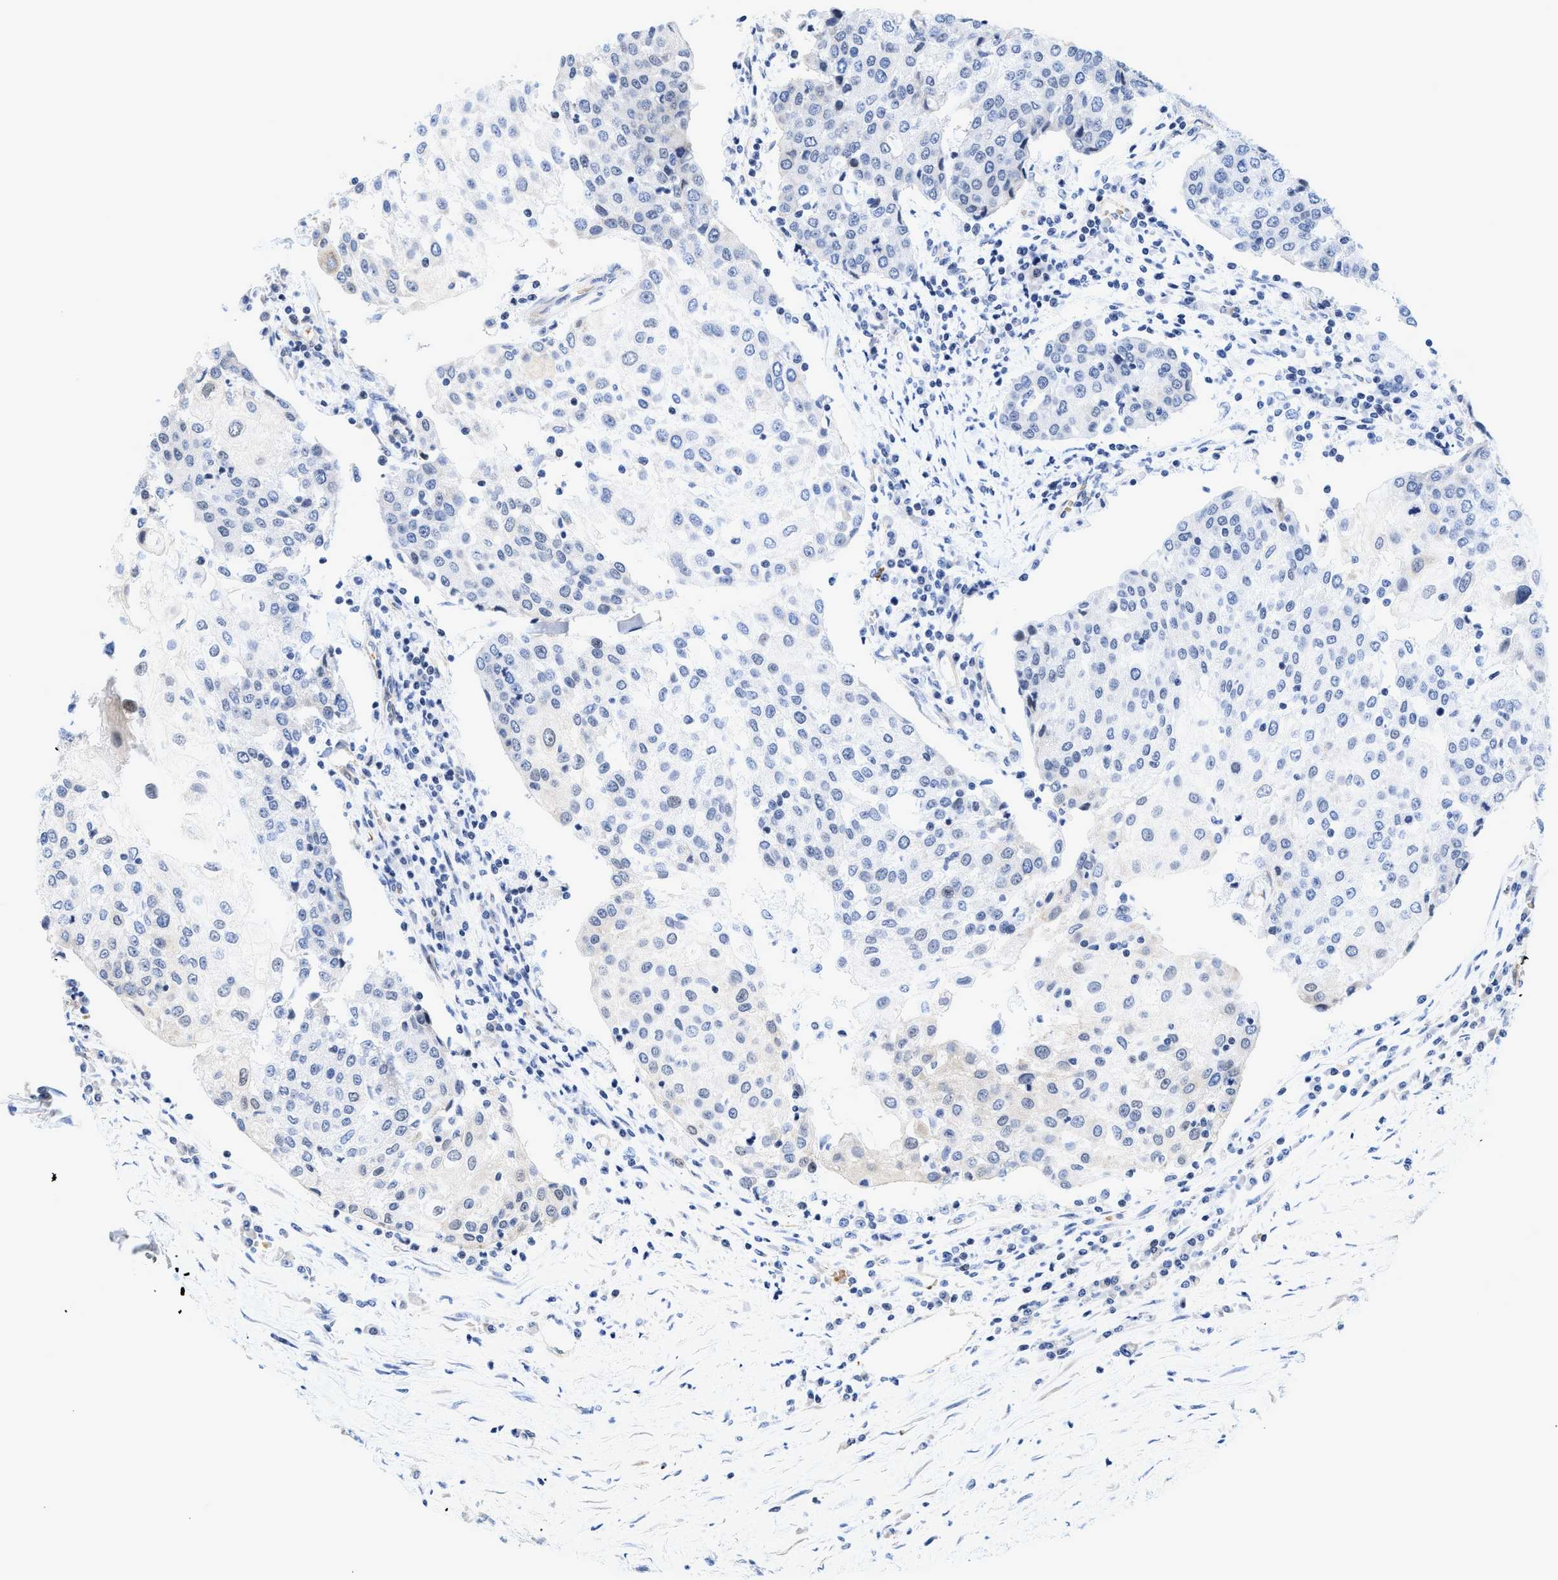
{"staining": {"intensity": "negative", "quantity": "none", "location": "none"}, "tissue": "urothelial cancer", "cell_type": "Tumor cells", "image_type": "cancer", "snomed": [{"axis": "morphology", "description": "Urothelial carcinoma, High grade"}, {"axis": "topography", "description": "Urinary bladder"}], "caption": "A micrograph of urothelial cancer stained for a protein displays no brown staining in tumor cells.", "gene": "GPRASP2", "patient": {"sex": "female", "age": 85}}